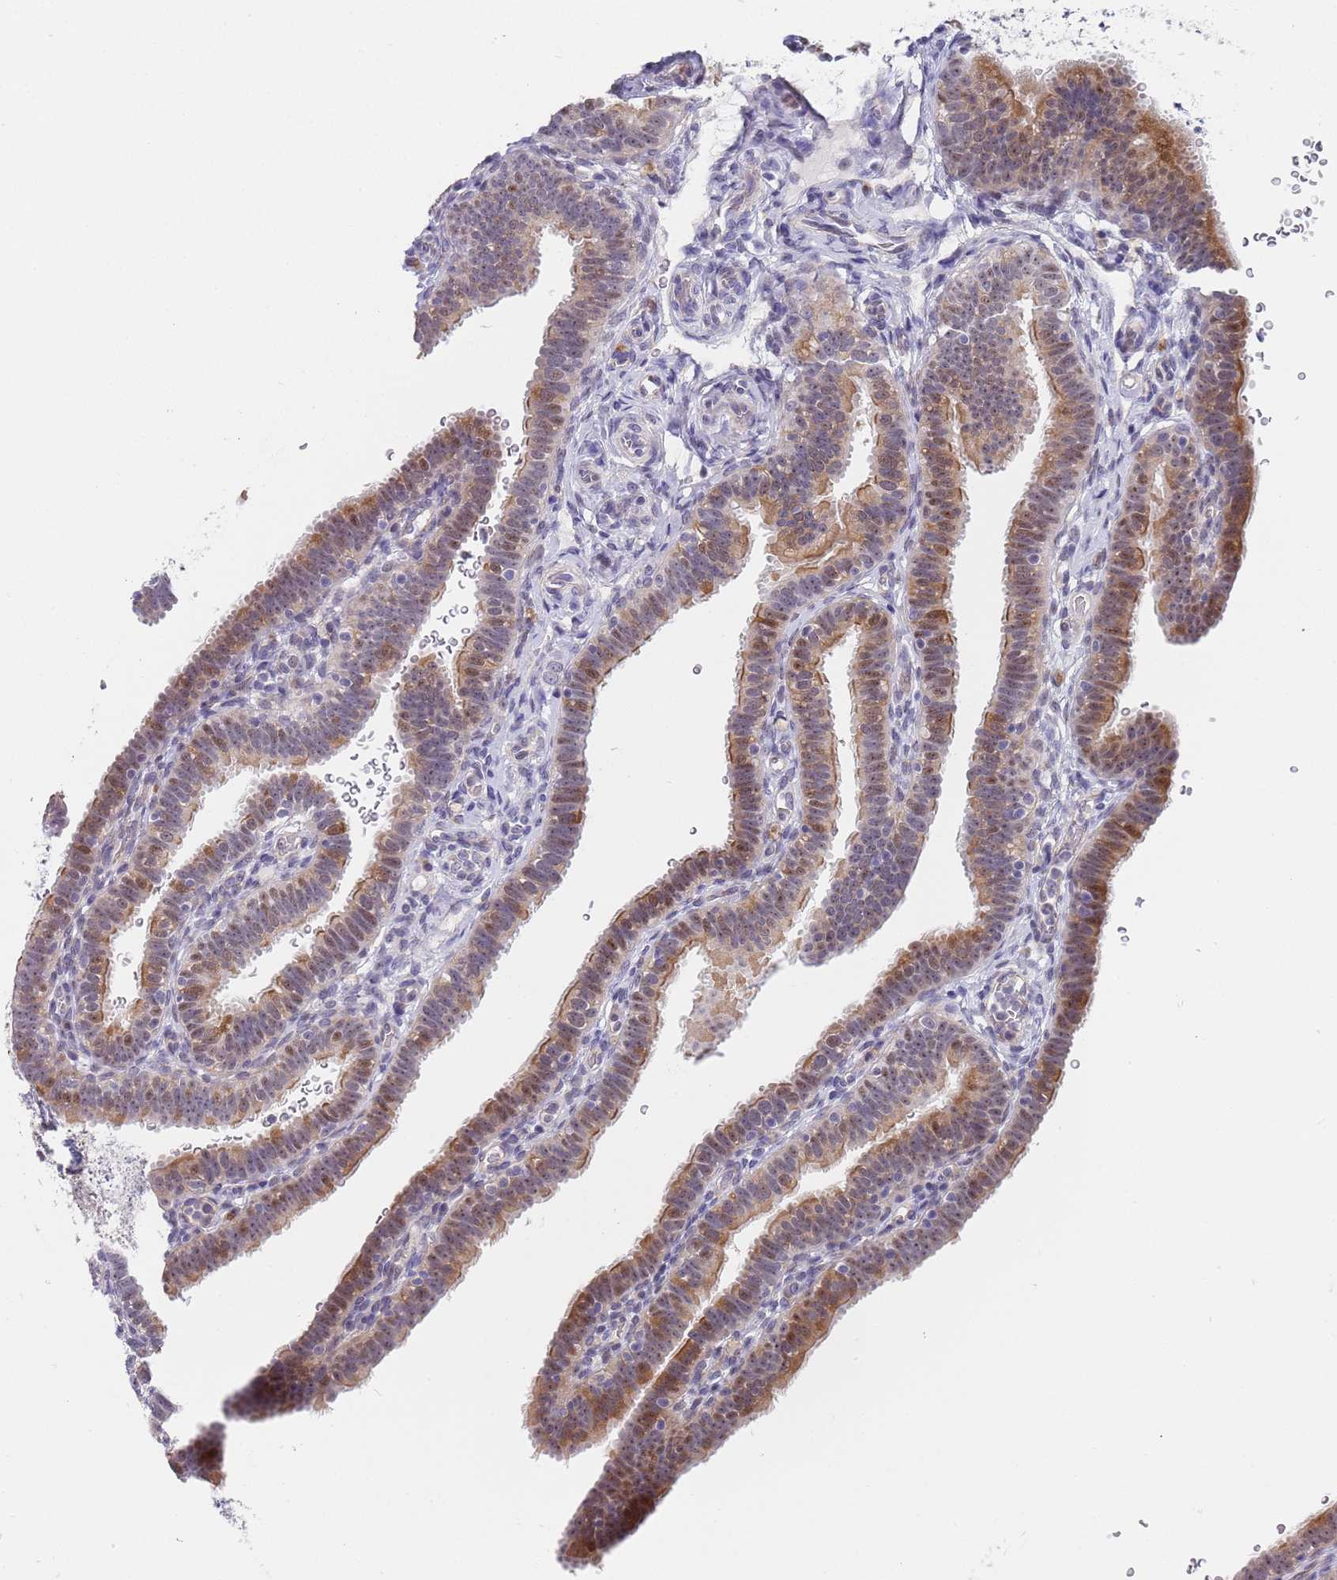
{"staining": {"intensity": "moderate", "quantity": "25%-75%", "location": "cytoplasmic/membranous,nuclear"}, "tissue": "fallopian tube", "cell_type": "Glandular cells", "image_type": "normal", "snomed": [{"axis": "morphology", "description": "Normal tissue, NOS"}, {"axis": "topography", "description": "Fallopian tube"}], "caption": "Moderate cytoplasmic/membranous,nuclear protein staining is seen in about 25%-75% of glandular cells in fallopian tube.", "gene": "PLCL2", "patient": {"sex": "female", "age": 41}}